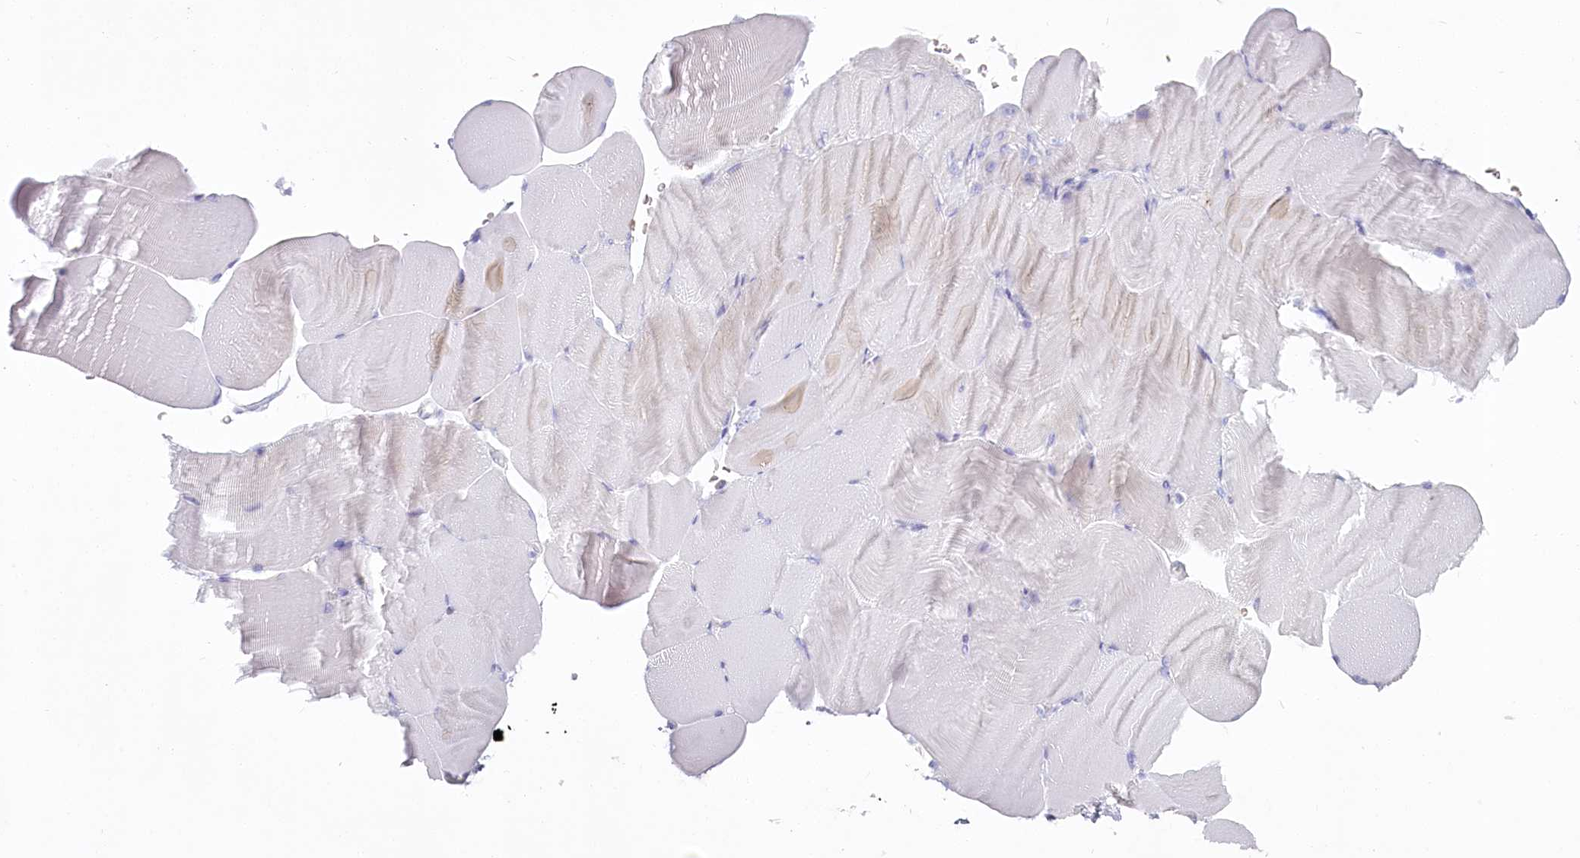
{"staining": {"intensity": "negative", "quantity": "none", "location": "none"}, "tissue": "skeletal muscle", "cell_type": "Myocytes", "image_type": "normal", "snomed": [{"axis": "morphology", "description": "Normal tissue, NOS"}, {"axis": "topography", "description": "Skeletal muscle"}, {"axis": "topography", "description": "Parathyroid gland"}], "caption": "Protein analysis of normal skeletal muscle demonstrates no significant positivity in myocytes. The staining is performed using DAB brown chromogen with nuclei counter-stained in using hematoxylin.", "gene": "IFIT5", "patient": {"sex": "female", "age": 37}}